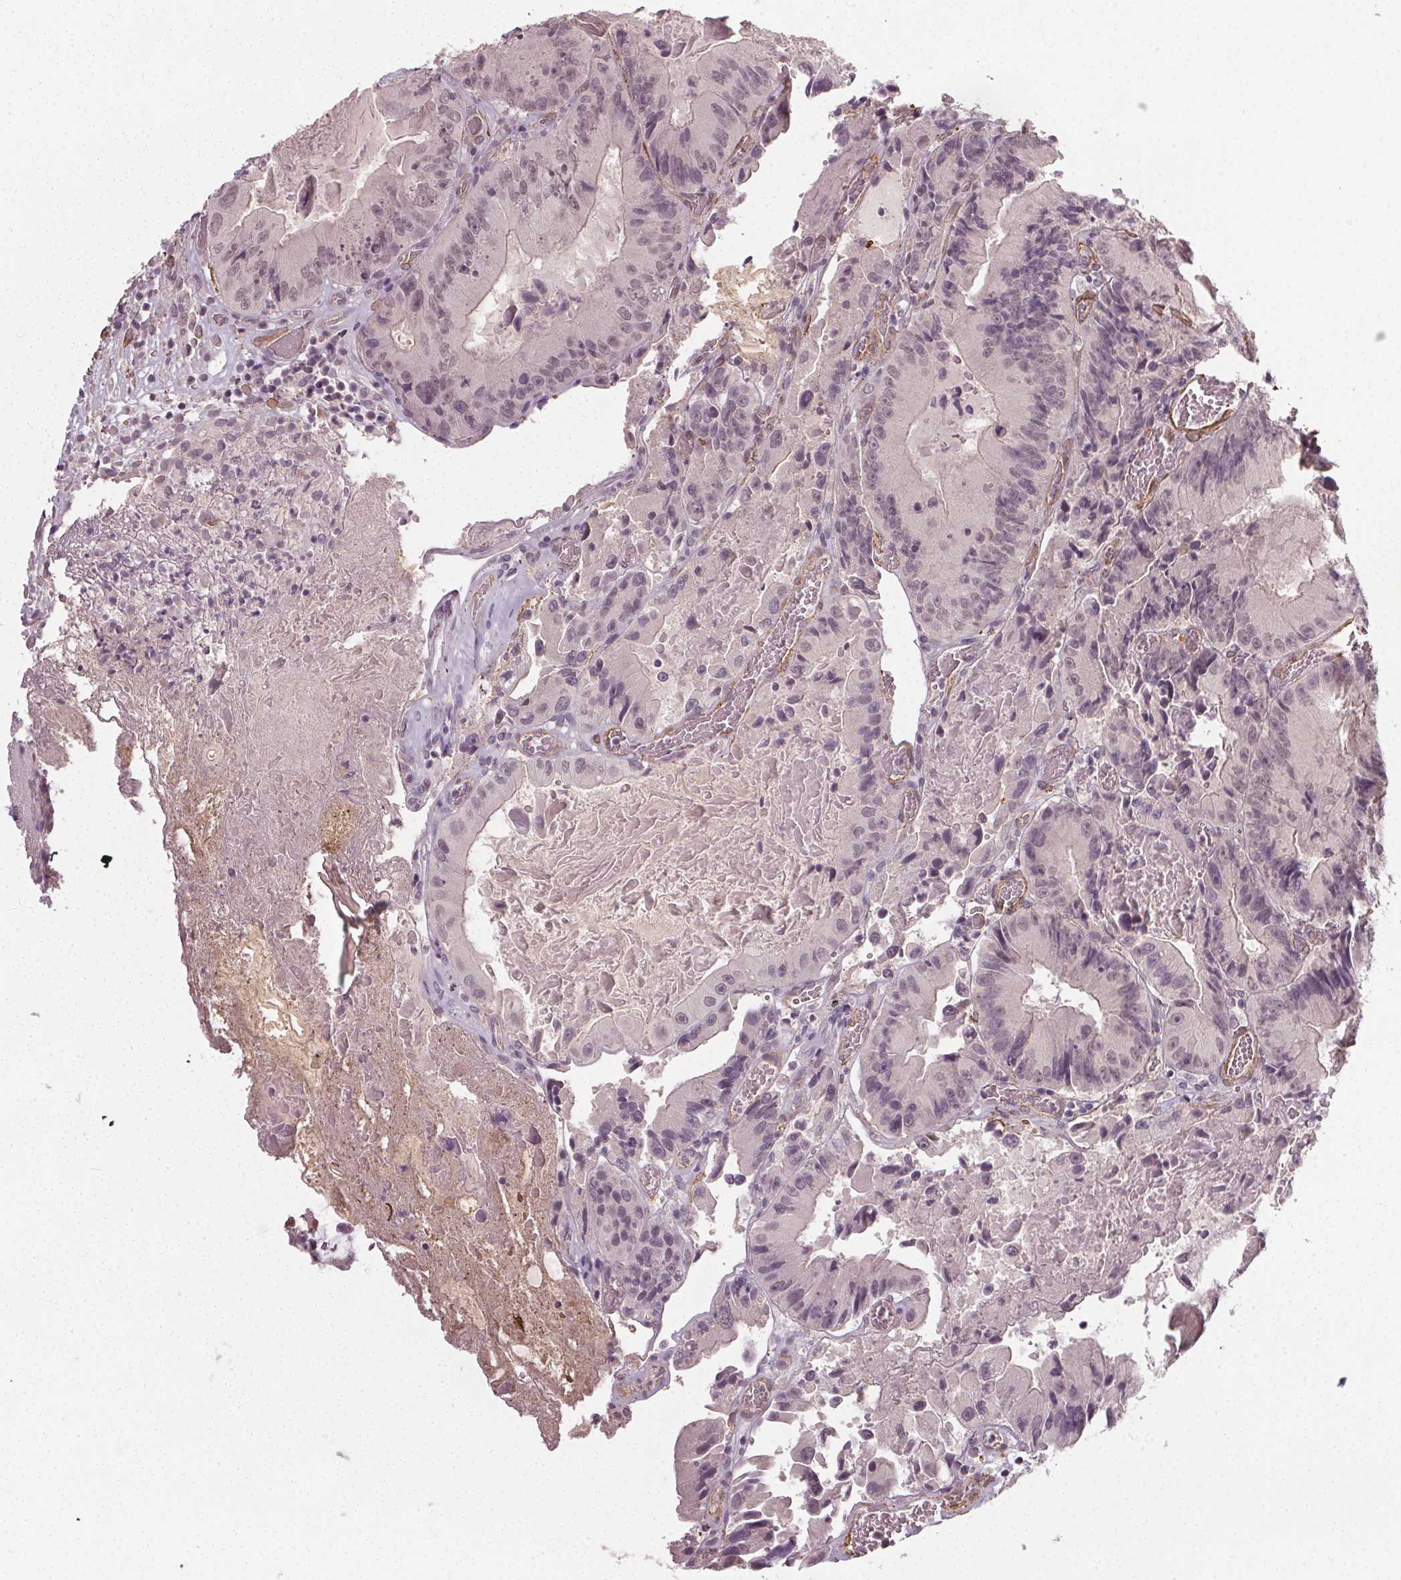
{"staining": {"intensity": "negative", "quantity": "none", "location": "none"}, "tissue": "colorectal cancer", "cell_type": "Tumor cells", "image_type": "cancer", "snomed": [{"axis": "morphology", "description": "Adenocarcinoma, NOS"}, {"axis": "topography", "description": "Colon"}], "caption": "This is an IHC micrograph of human adenocarcinoma (colorectal). There is no positivity in tumor cells.", "gene": "PKP1", "patient": {"sex": "female", "age": 86}}